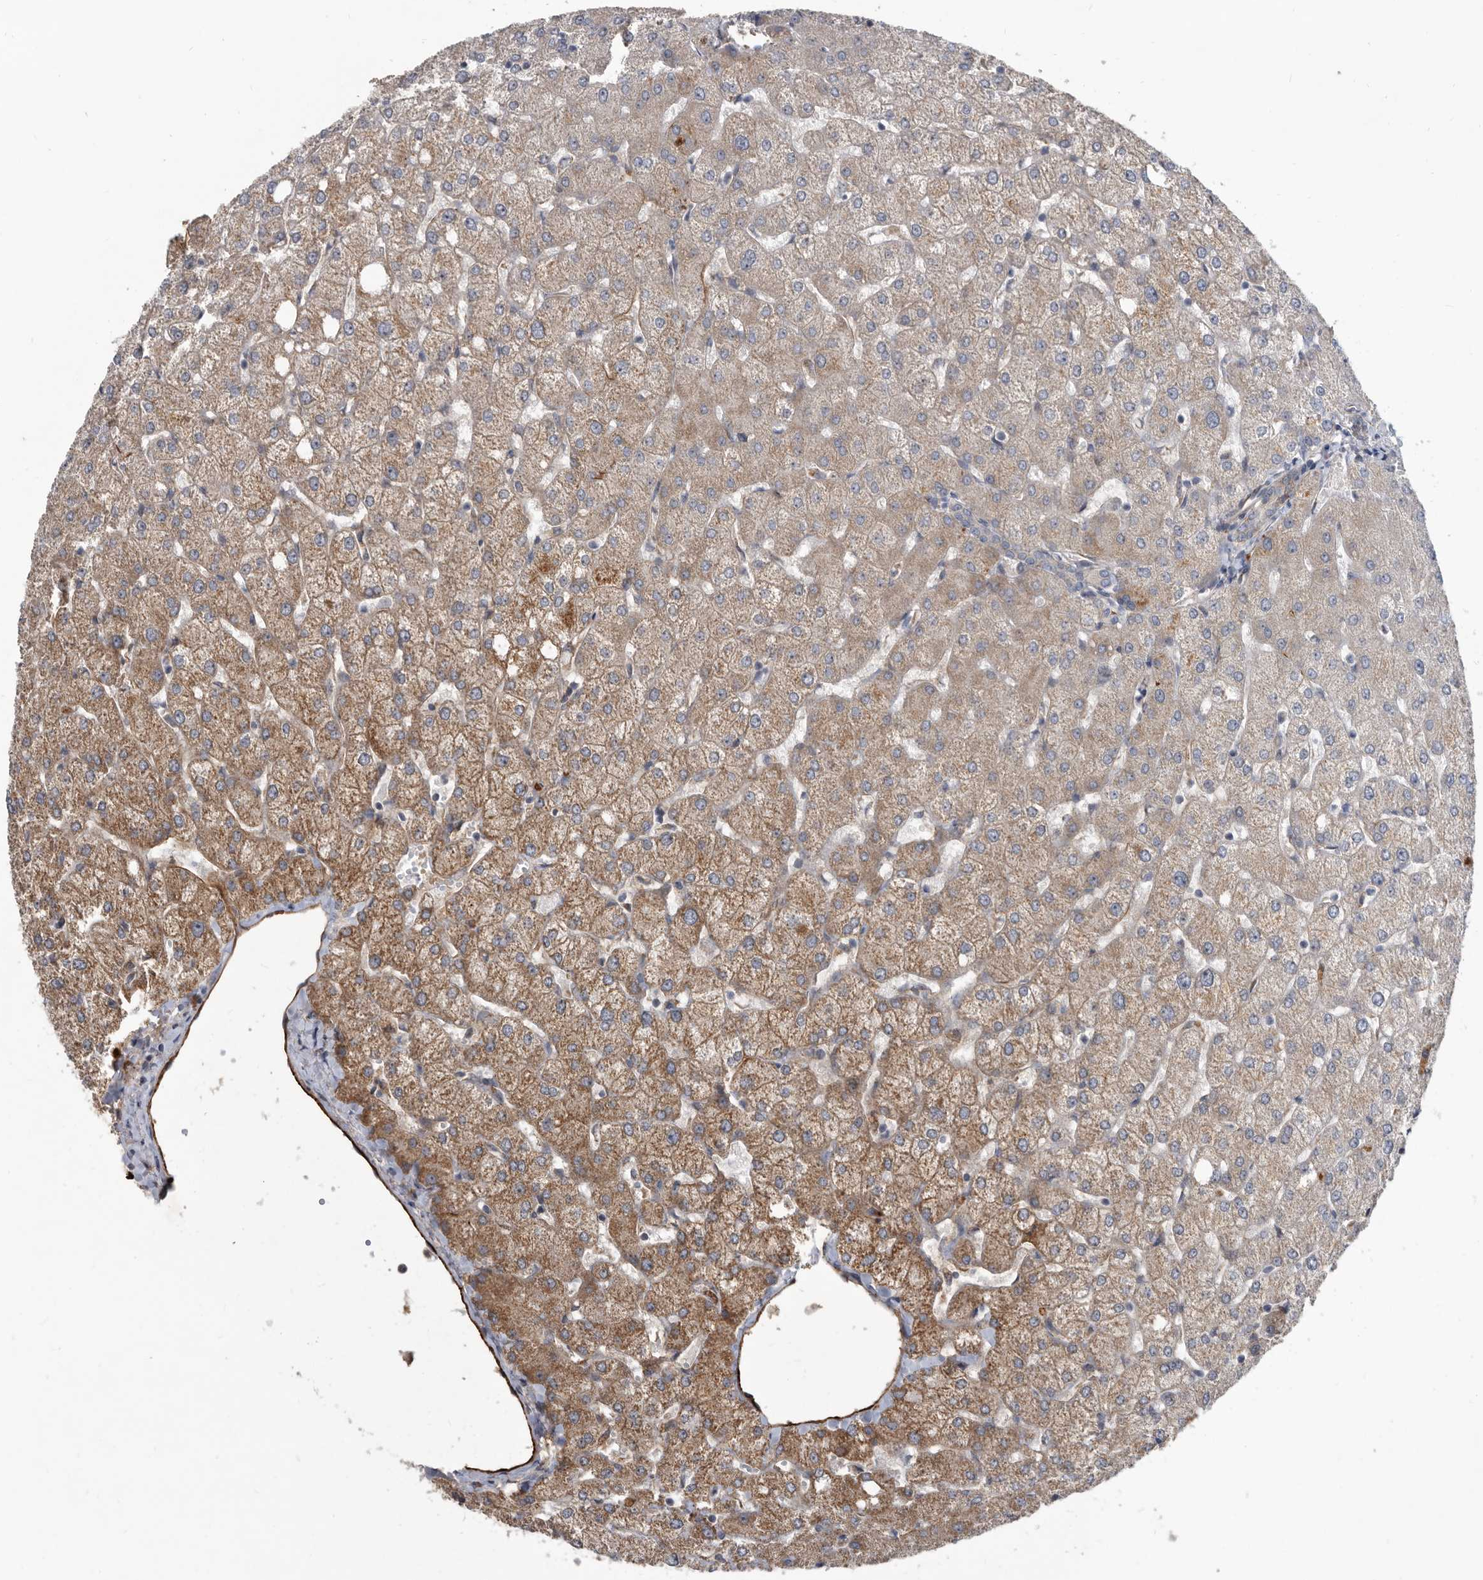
{"staining": {"intensity": "negative", "quantity": "none", "location": "none"}, "tissue": "liver", "cell_type": "Cholangiocytes", "image_type": "normal", "snomed": [{"axis": "morphology", "description": "Normal tissue, NOS"}, {"axis": "topography", "description": "Liver"}], "caption": "An immunohistochemistry (IHC) photomicrograph of unremarkable liver is shown. There is no staining in cholangiocytes of liver.", "gene": "PI15", "patient": {"sex": "female", "age": 54}}